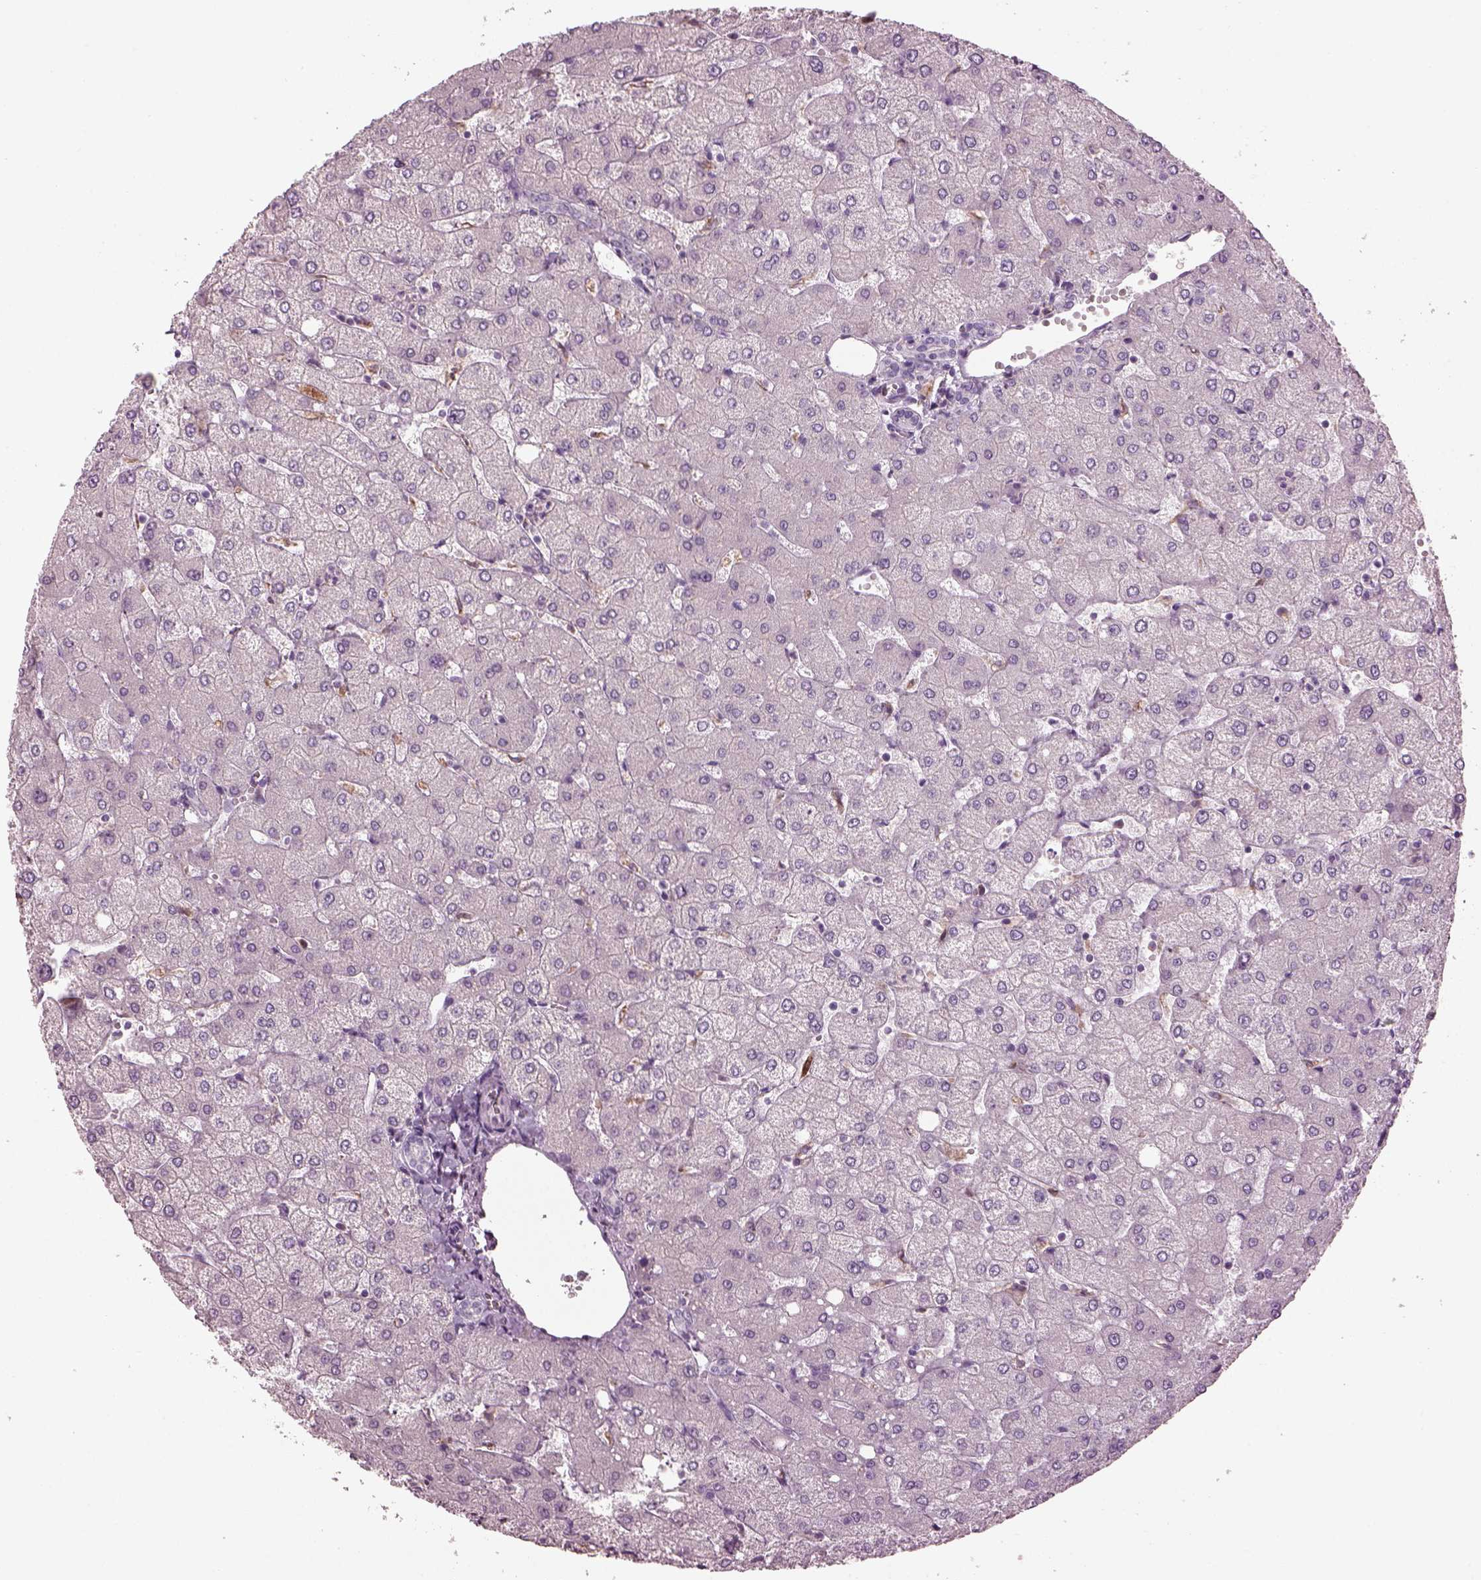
{"staining": {"intensity": "negative", "quantity": "none", "location": "none"}, "tissue": "liver", "cell_type": "Cholangiocytes", "image_type": "normal", "snomed": [{"axis": "morphology", "description": "Normal tissue, NOS"}, {"axis": "topography", "description": "Liver"}], "caption": "The photomicrograph shows no staining of cholangiocytes in benign liver. (Stains: DAB (3,3'-diaminobenzidine) immunohistochemistry with hematoxylin counter stain, Microscopy: brightfield microscopy at high magnification).", "gene": "TMEM231", "patient": {"sex": "female", "age": 54}}